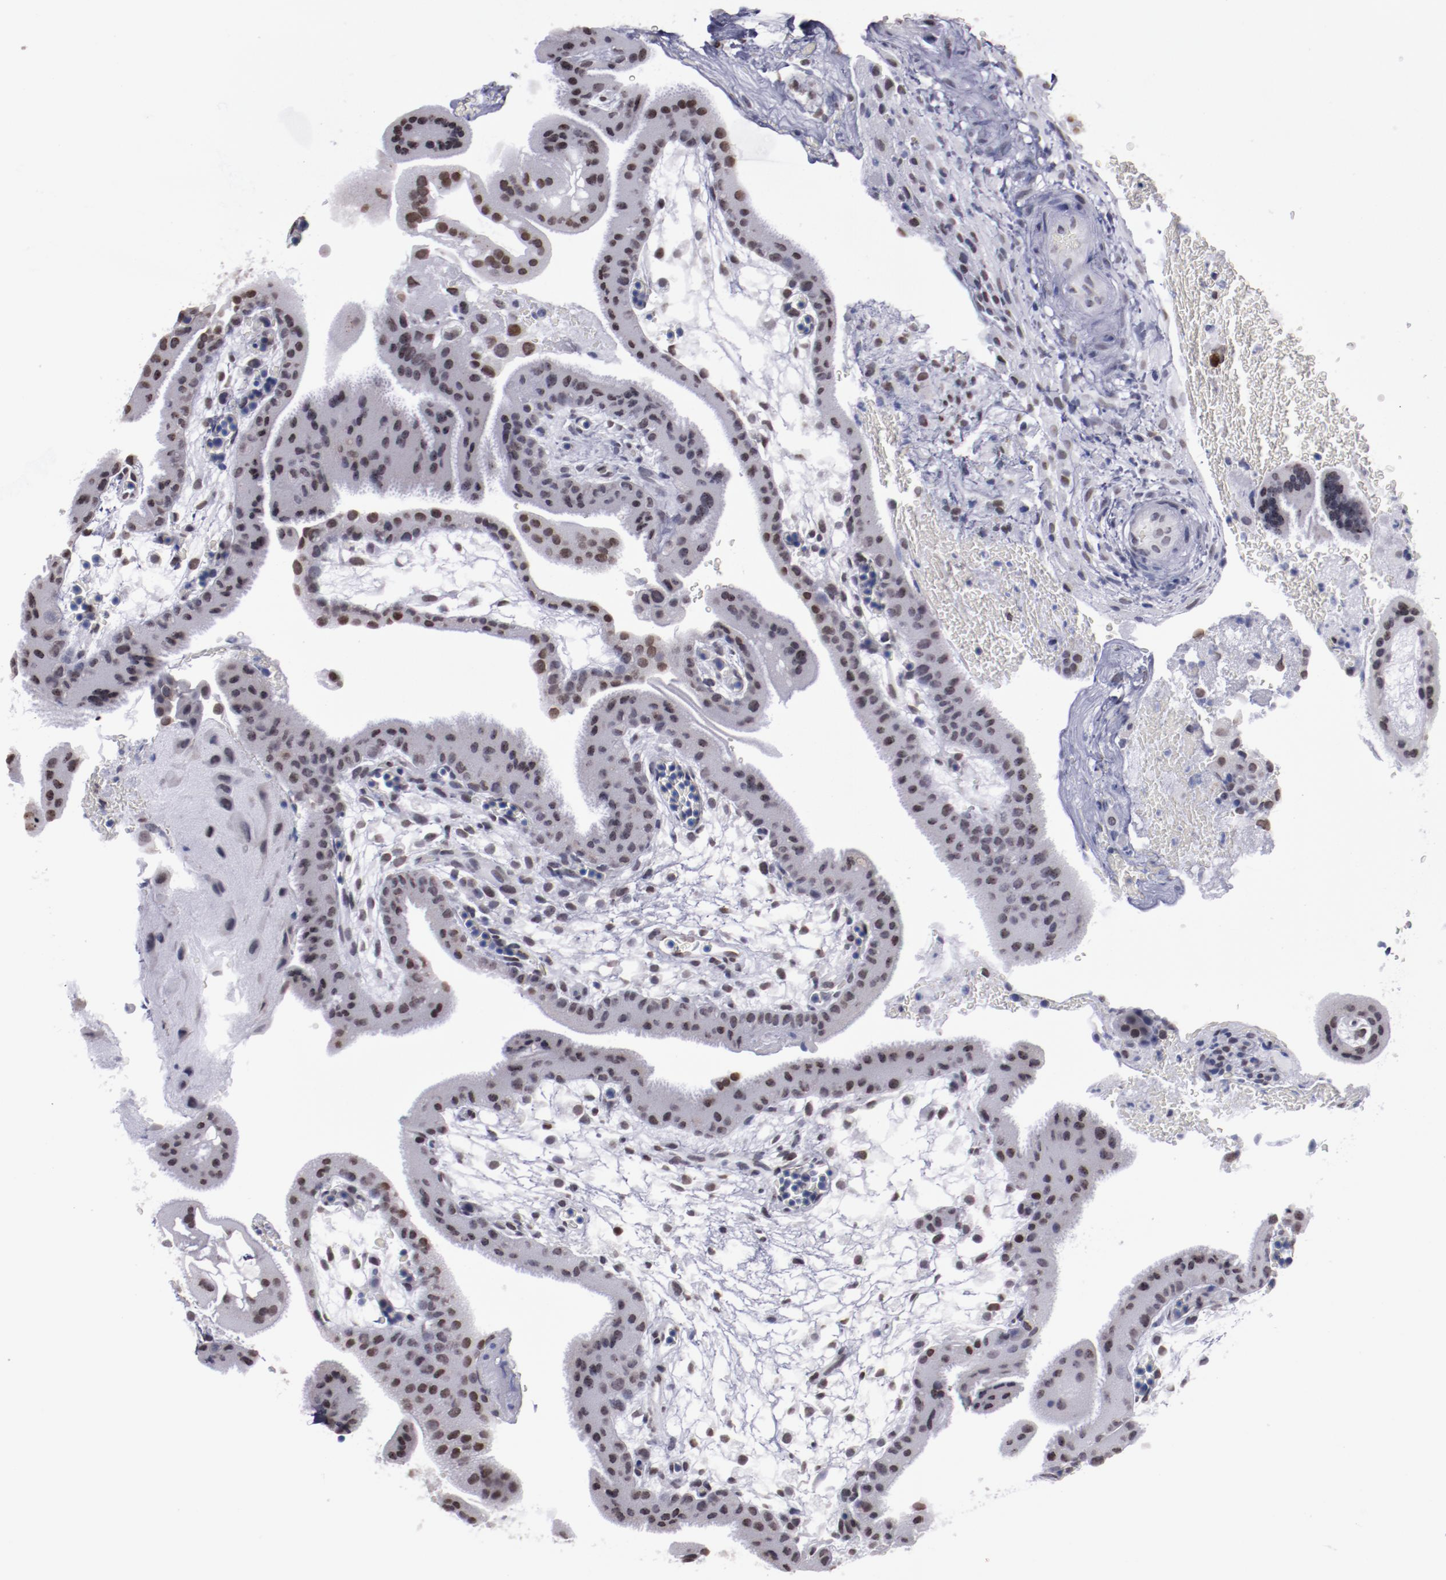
{"staining": {"intensity": "moderate", "quantity": "<25%", "location": "nuclear"}, "tissue": "placenta", "cell_type": "Decidual cells", "image_type": "normal", "snomed": [{"axis": "morphology", "description": "Normal tissue, NOS"}, {"axis": "topography", "description": "Placenta"}], "caption": "Moderate nuclear protein expression is appreciated in approximately <25% of decidual cells in placenta.", "gene": "IRF4", "patient": {"sex": "female", "age": 19}}